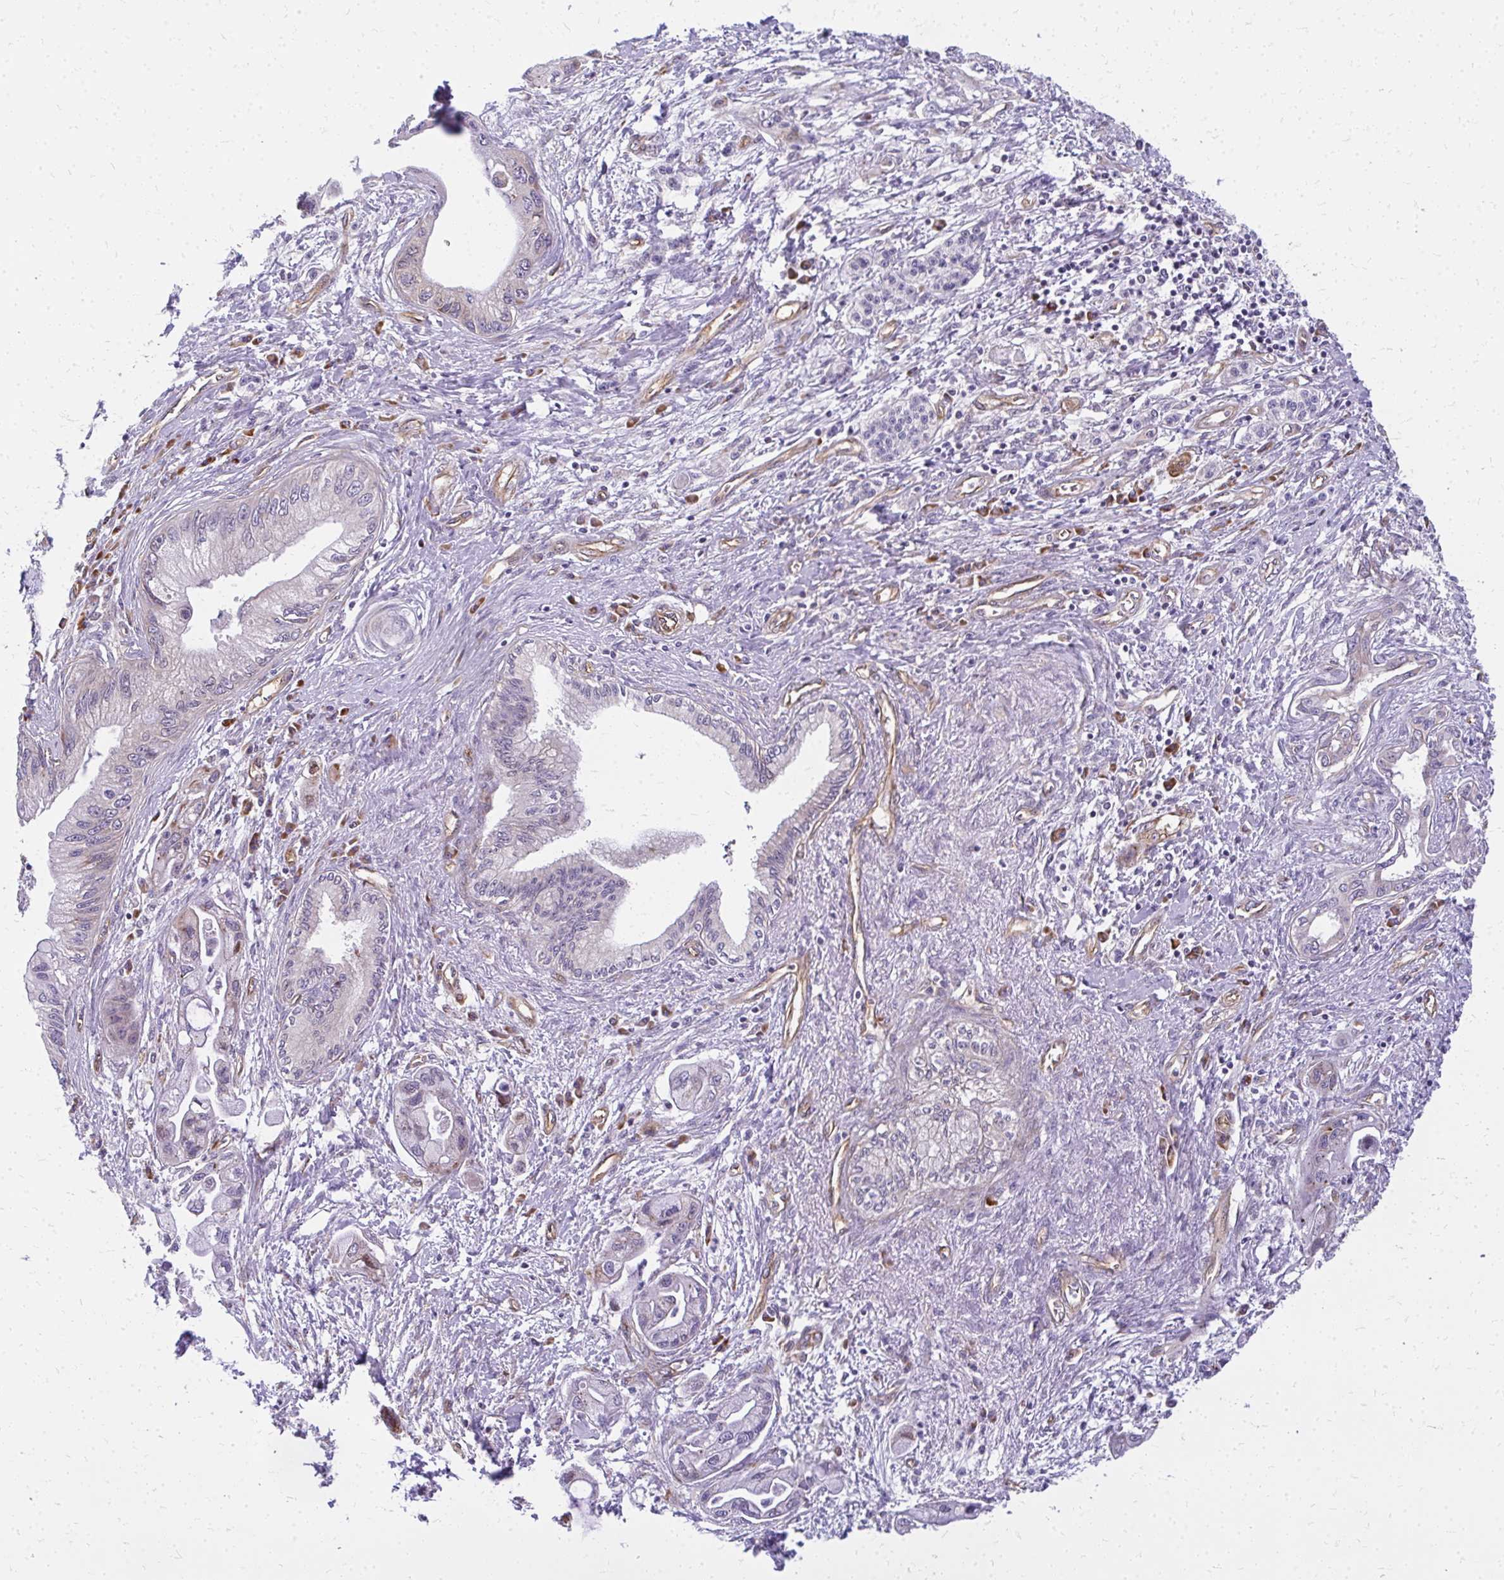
{"staining": {"intensity": "negative", "quantity": "none", "location": "none"}, "tissue": "pancreatic cancer", "cell_type": "Tumor cells", "image_type": "cancer", "snomed": [{"axis": "morphology", "description": "Adenocarcinoma, NOS"}, {"axis": "topography", "description": "Pancreas"}], "caption": "An IHC micrograph of pancreatic adenocarcinoma is shown. There is no staining in tumor cells of pancreatic adenocarcinoma.", "gene": "RSKR", "patient": {"sex": "male", "age": 61}}